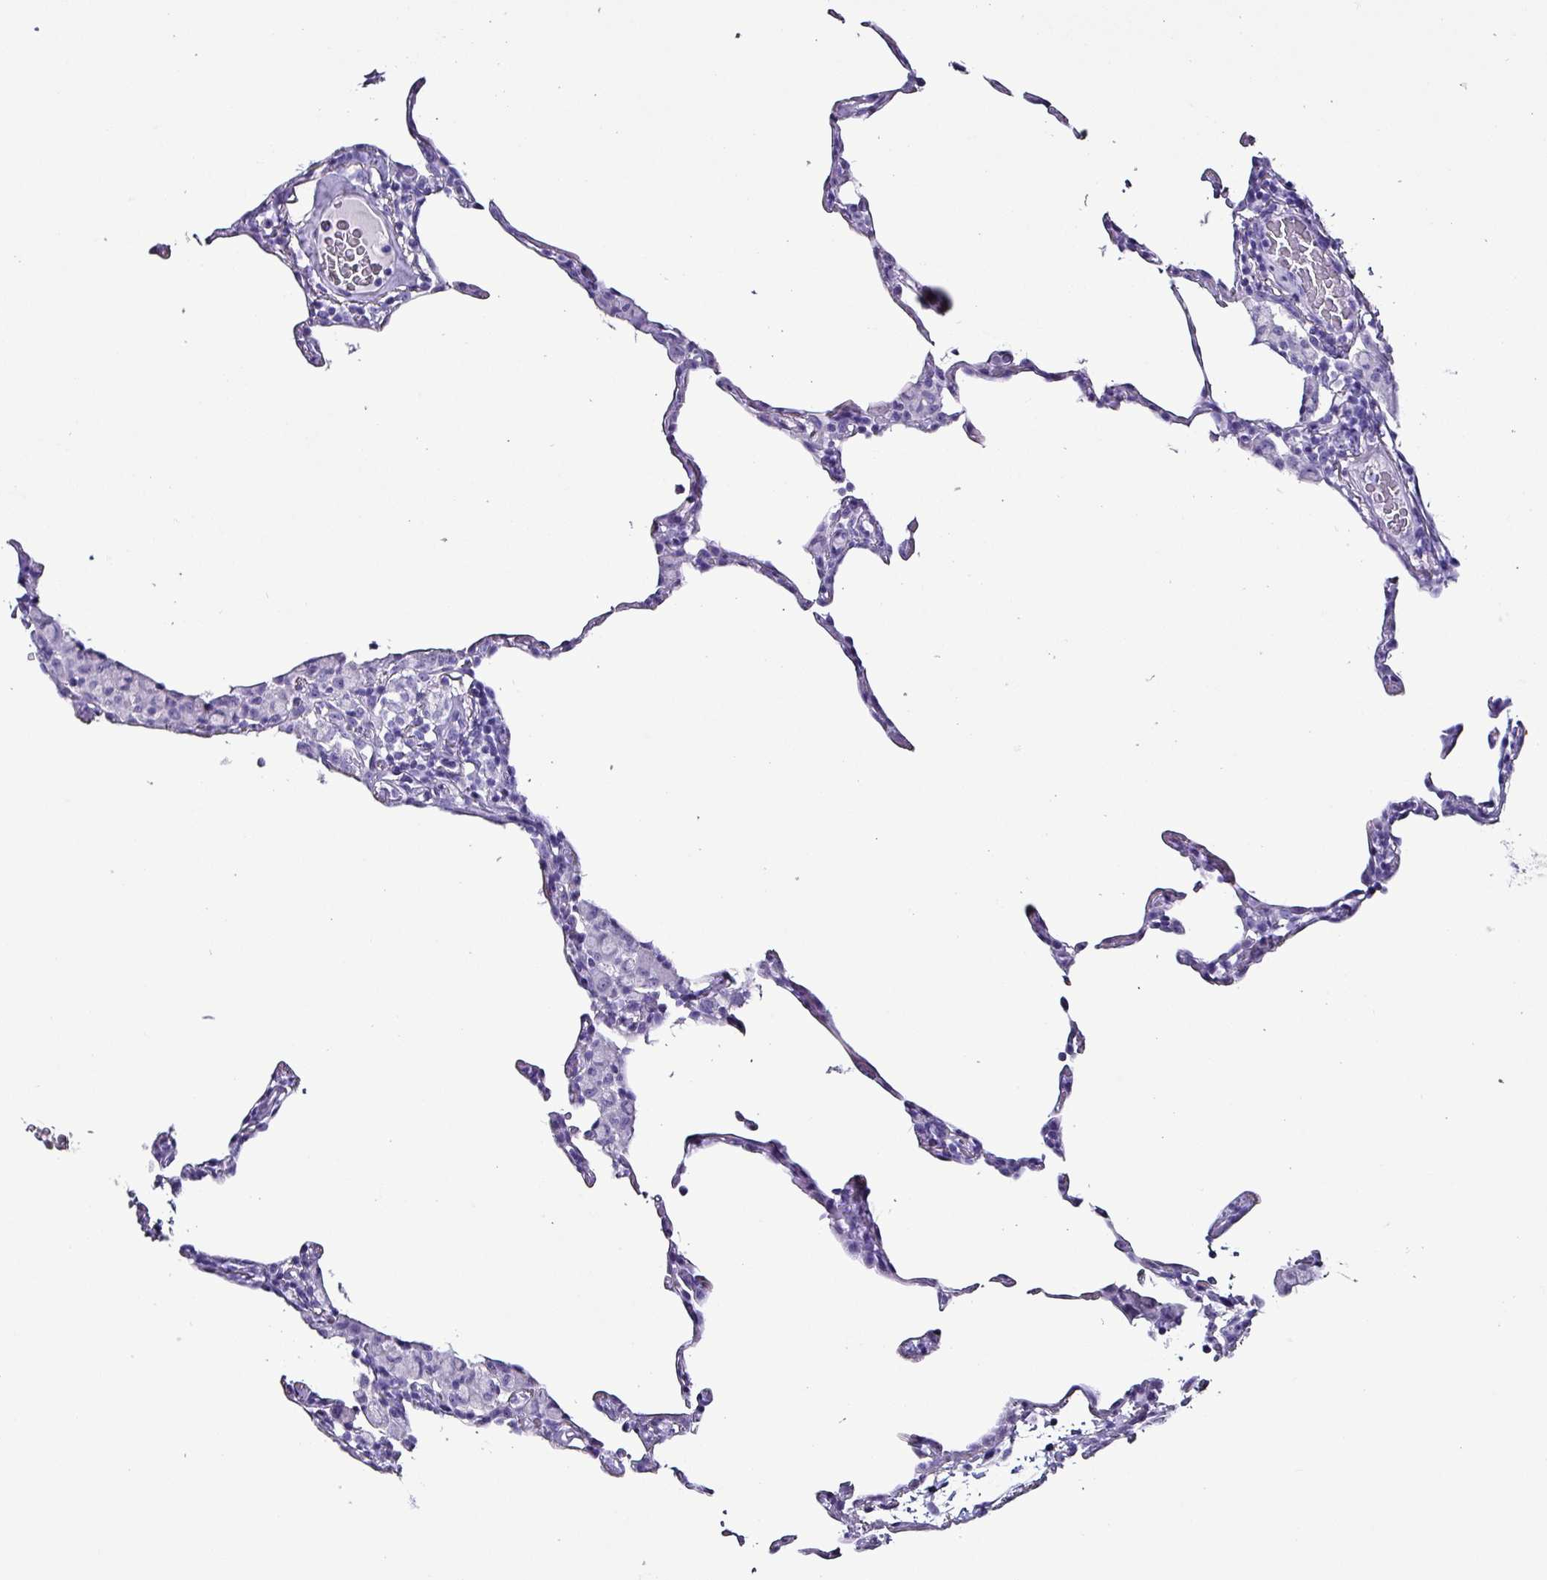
{"staining": {"intensity": "negative", "quantity": "none", "location": "none"}, "tissue": "lung", "cell_type": "Alveolar cells", "image_type": "normal", "snomed": [{"axis": "morphology", "description": "Normal tissue, NOS"}, {"axis": "topography", "description": "Lung"}], "caption": "IHC of benign human lung demonstrates no positivity in alveolar cells. (Immunohistochemistry, brightfield microscopy, high magnification).", "gene": "KRT6A", "patient": {"sex": "female", "age": 57}}